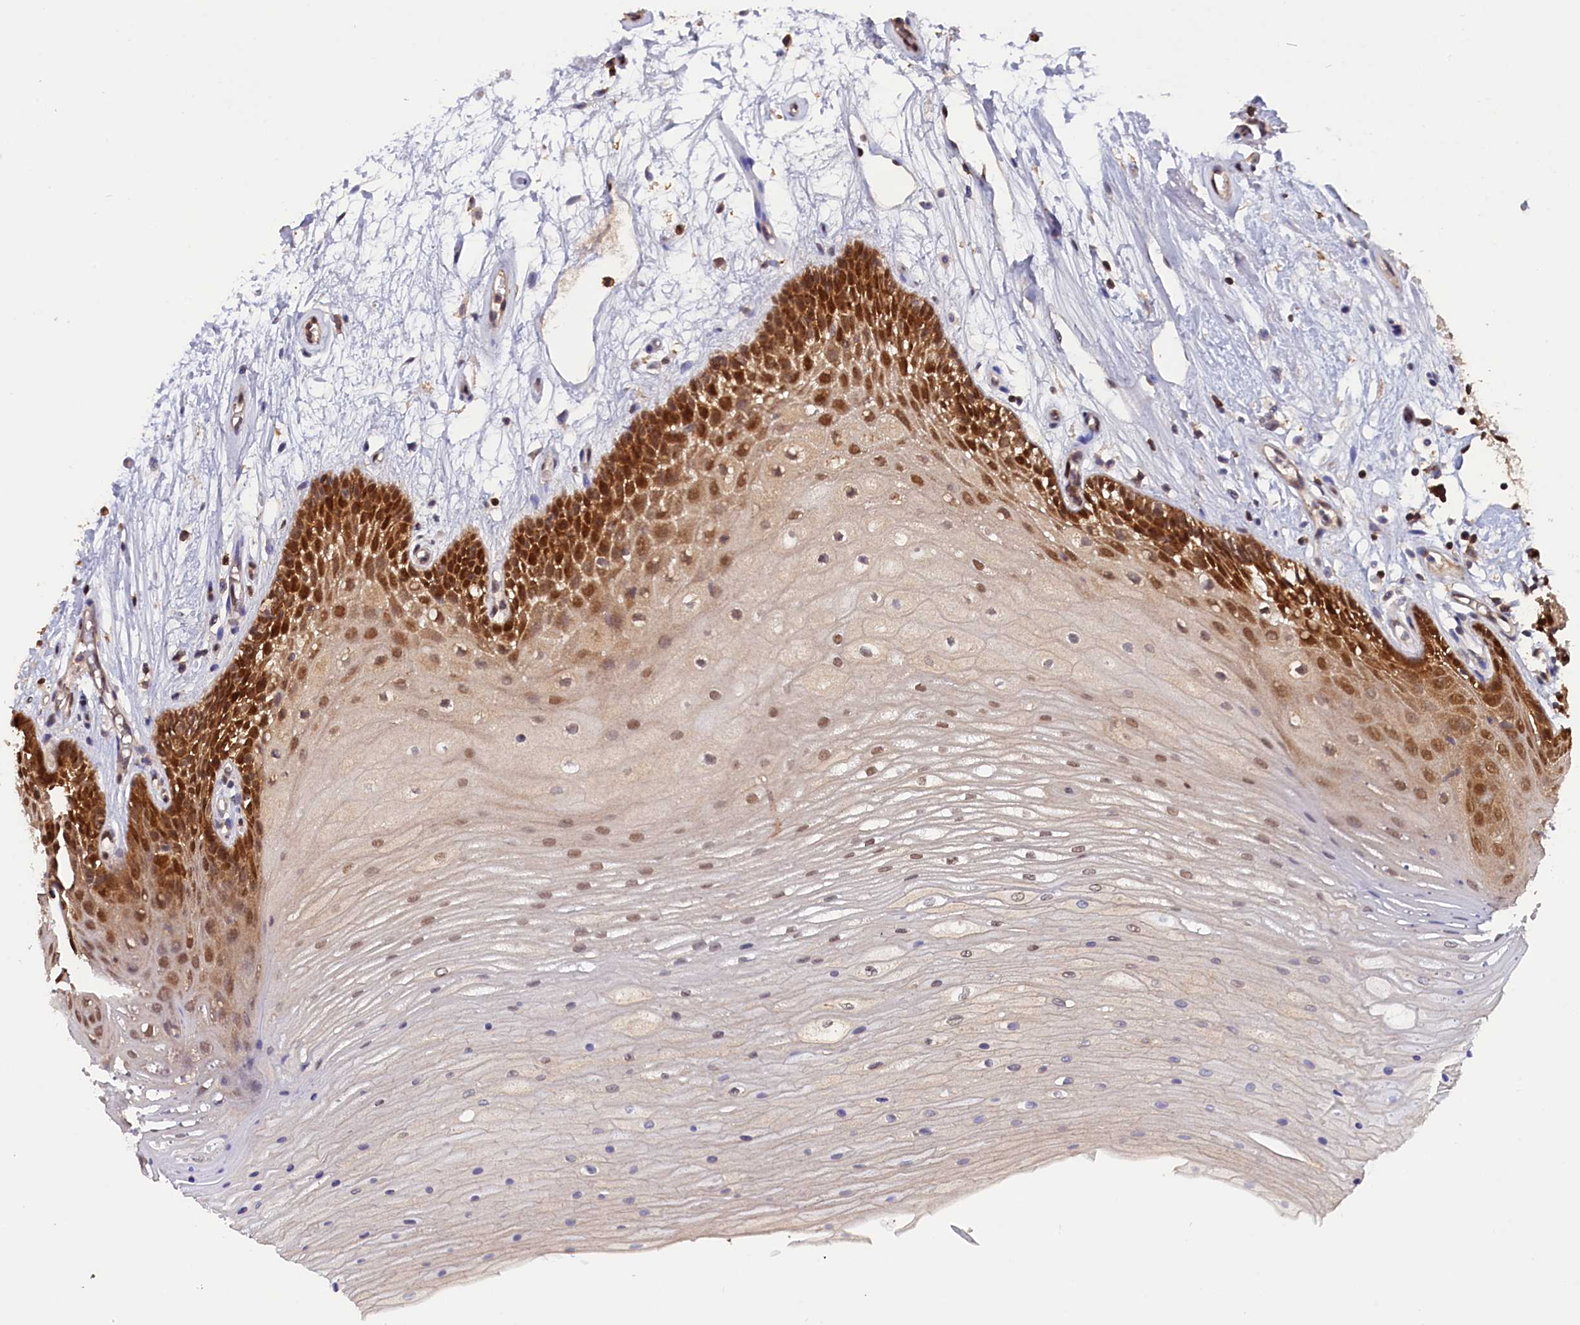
{"staining": {"intensity": "strong", "quantity": "25%-75%", "location": "cytoplasmic/membranous,nuclear"}, "tissue": "oral mucosa", "cell_type": "Squamous epithelial cells", "image_type": "normal", "snomed": [{"axis": "morphology", "description": "Normal tissue, NOS"}, {"axis": "topography", "description": "Oral tissue"}], "caption": "DAB immunohistochemical staining of normal oral mucosa displays strong cytoplasmic/membranous,nuclear protein expression in about 25%-75% of squamous epithelial cells. The protein of interest is shown in brown color, while the nuclei are stained blue.", "gene": "JPT2", "patient": {"sex": "female", "age": 80}}